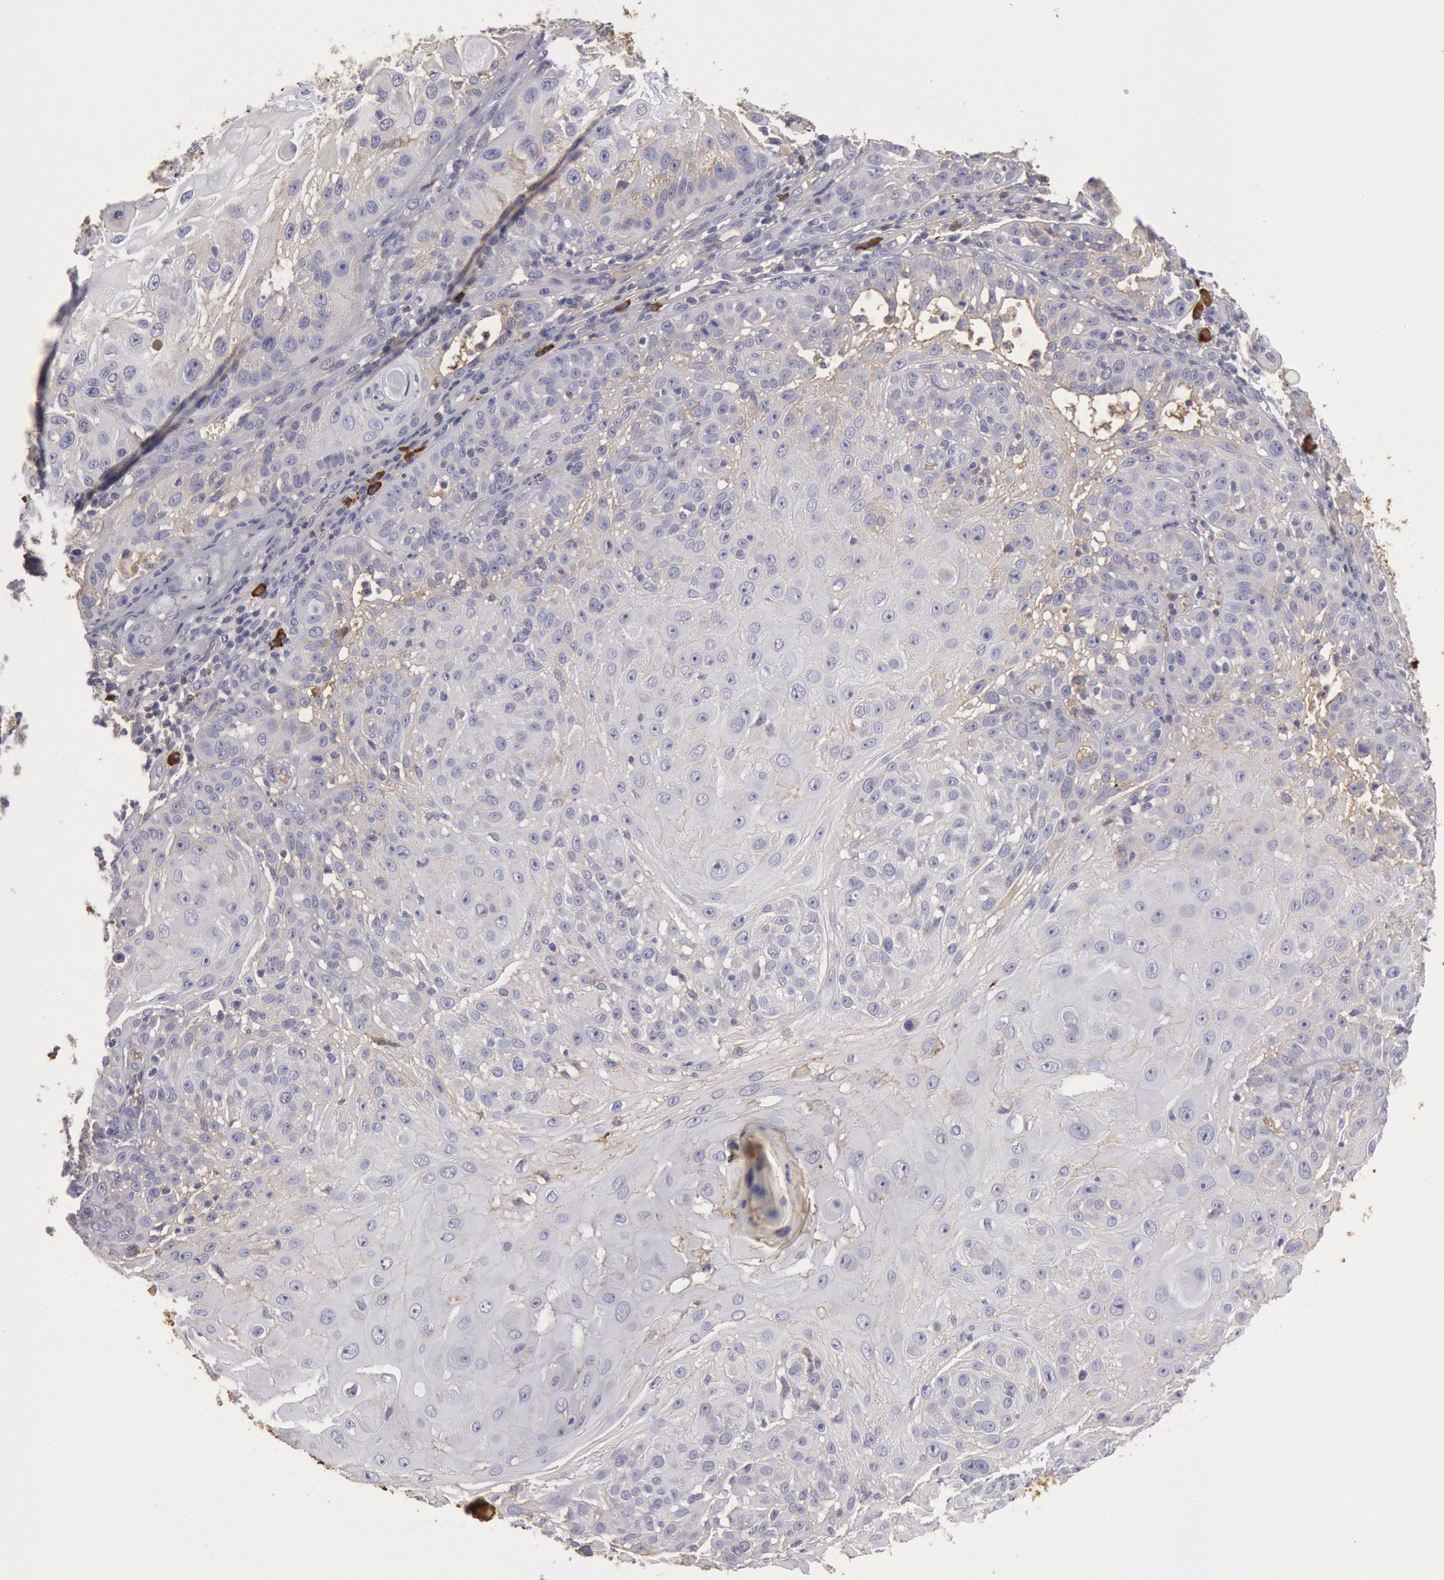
{"staining": {"intensity": "negative", "quantity": "none", "location": "none"}, "tissue": "skin cancer", "cell_type": "Tumor cells", "image_type": "cancer", "snomed": [{"axis": "morphology", "description": "Squamous cell carcinoma, NOS"}, {"axis": "topography", "description": "Skin"}], "caption": "This is an immunohistochemistry (IHC) photomicrograph of skin cancer (squamous cell carcinoma). There is no positivity in tumor cells.", "gene": "IGHA1", "patient": {"sex": "female", "age": 89}}